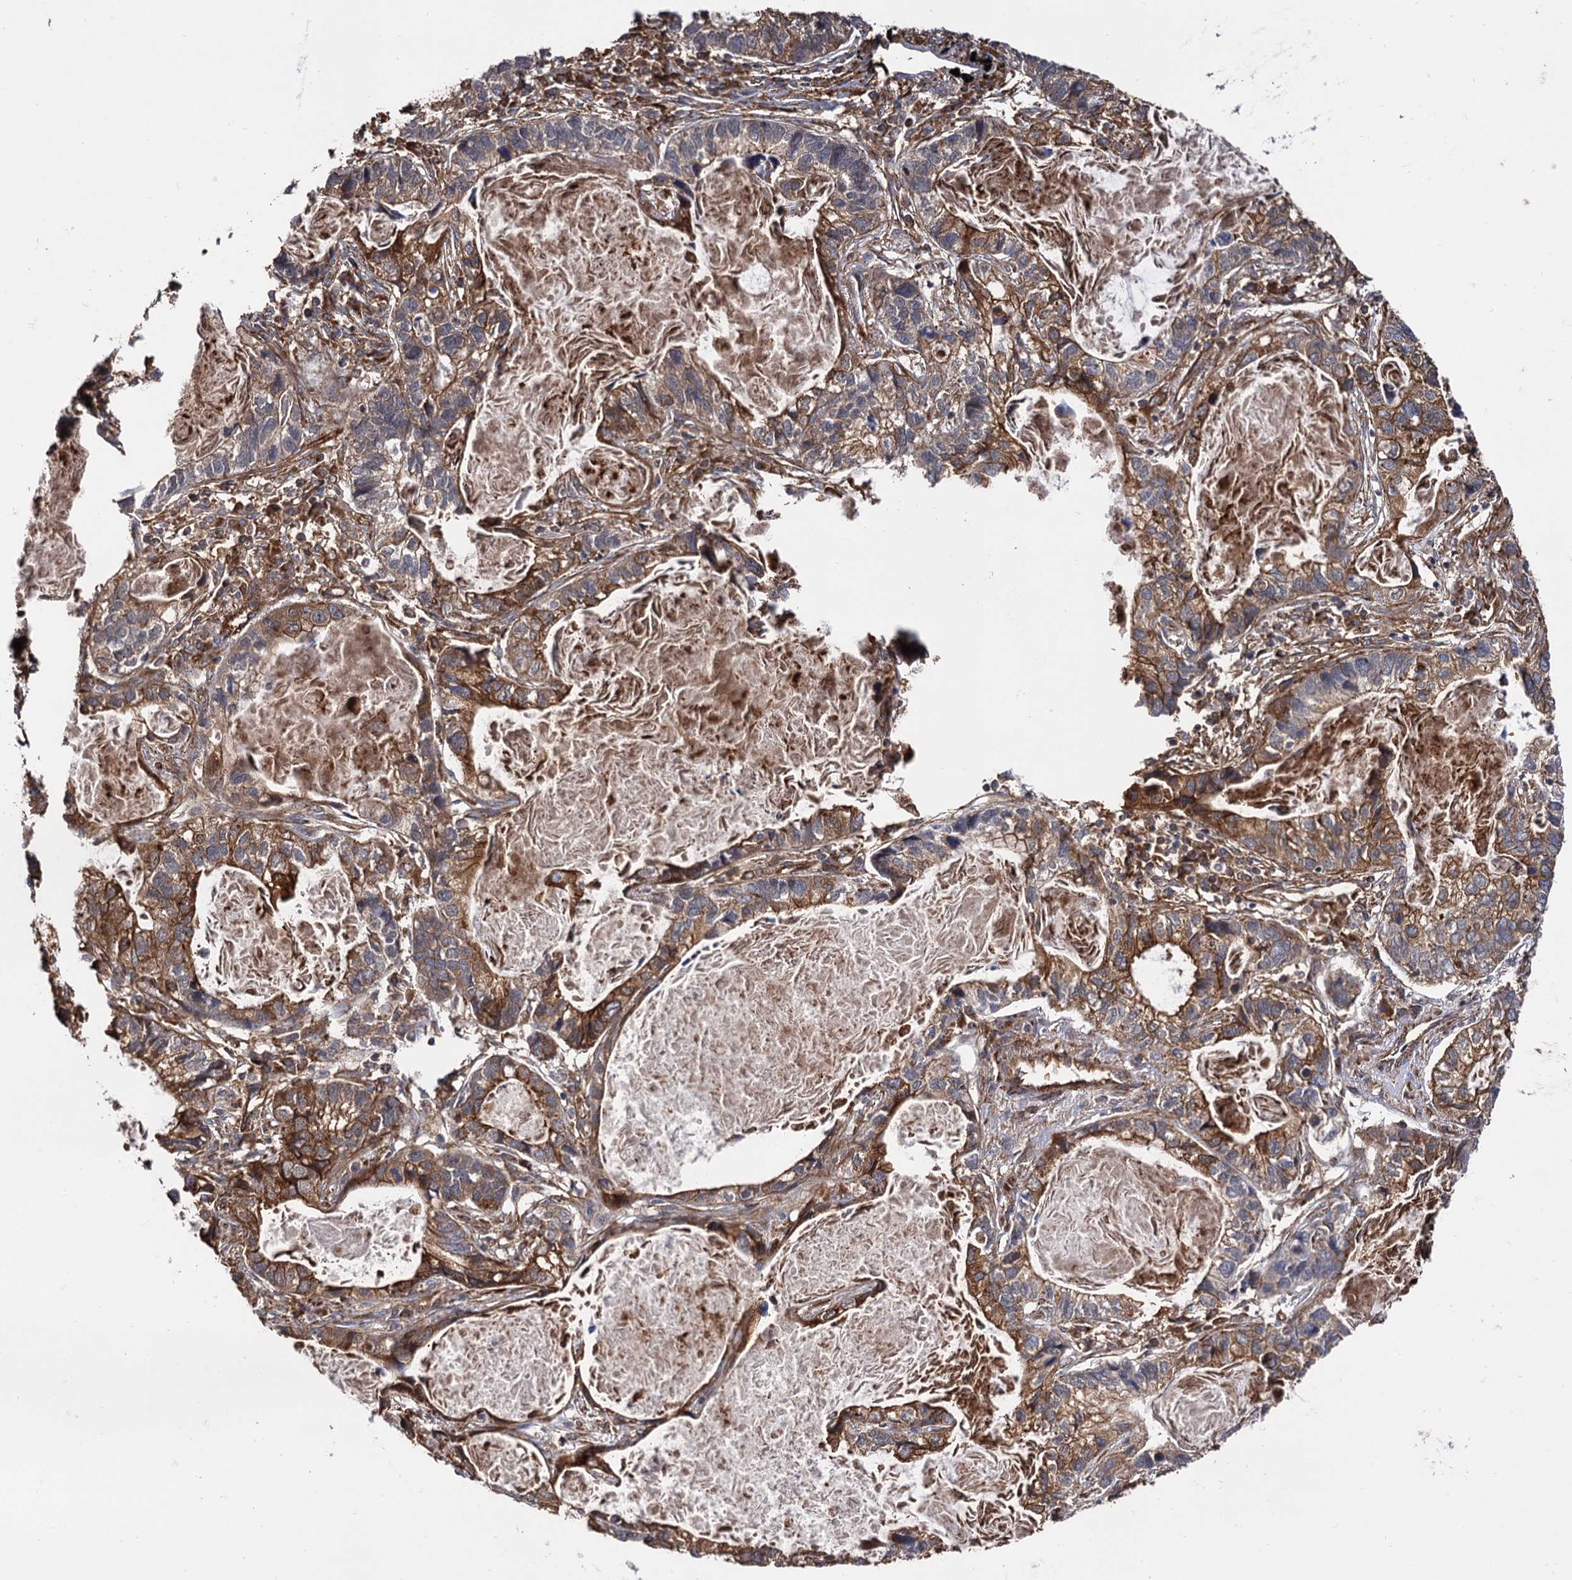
{"staining": {"intensity": "moderate", "quantity": "25%-75%", "location": "cytoplasmic/membranous"}, "tissue": "lung cancer", "cell_type": "Tumor cells", "image_type": "cancer", "snomed": [{"axis": "morphology", "description": "Adenocarcinoma, NOS"}, {"axis": "topography", "description": "Lung"}], "caption": "Lung cancer stained with IHC reveals moderate cytoplasmic/membranous positivity in approximately 25%-75% of tumor cells. (DAB (3,3'-diaminobenzidine) = brown stain, brightfield microscopy at high magnification).", "gene": "ATP8B4", "patient": {"sex": "male", "age": 67}}